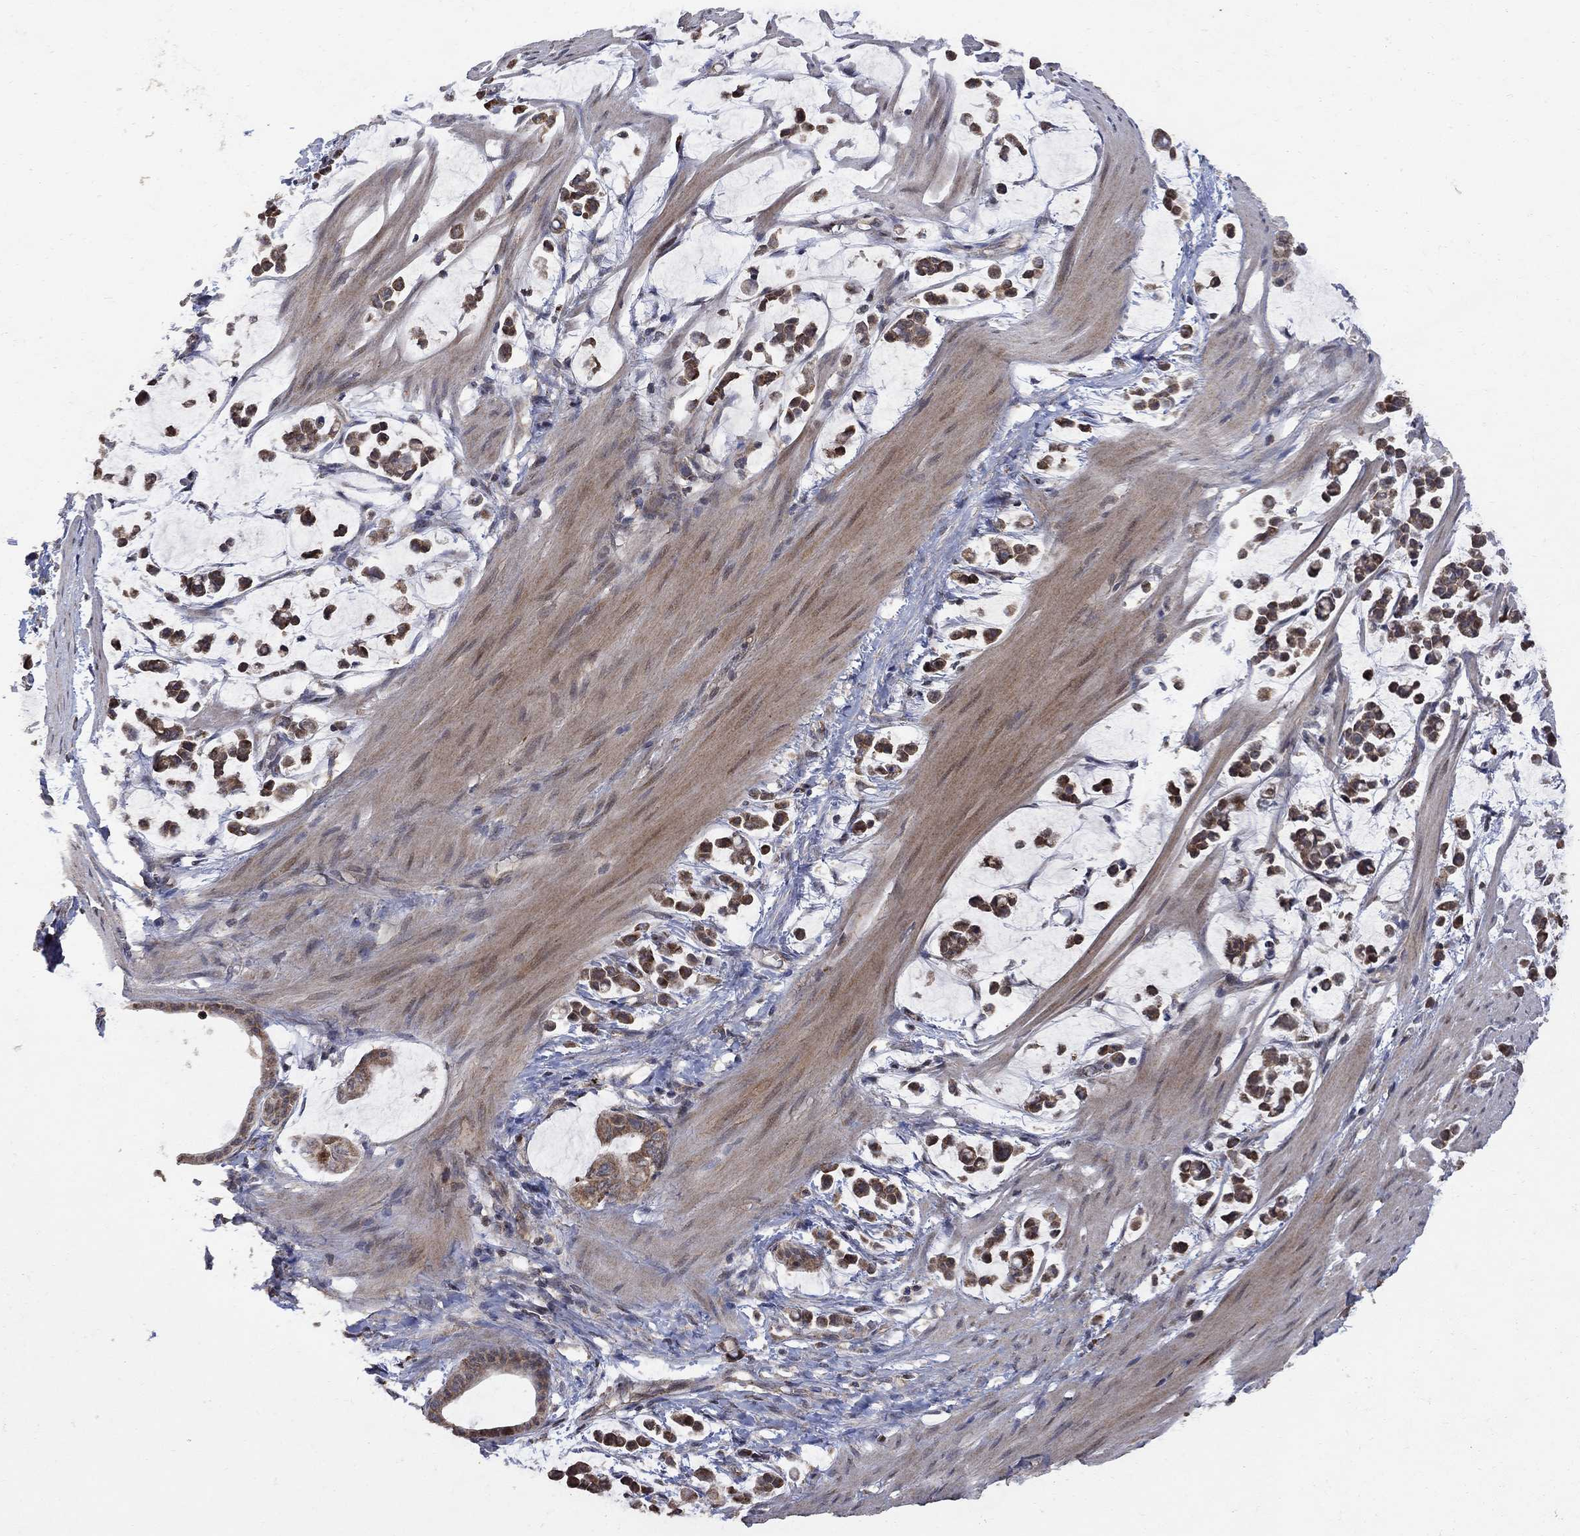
{"staining": {"intensity": "strong", "quantity": ">75%", "location": "cytoplasmic/membranous"}, "tissue": "stomach cancer", "cell_type": "Tumor cells", "image_type": "cancer", "snomed": [{"axis": "morphology", "description": "Adenocarcinoma, NOS"}, {"axis": "topography", "description": "Stomach"}], "caption": "High-power microscopy captured an IHC micrograph of stomach adenocarcinoma, revealing strong cytoplasmic/membranous positivity in about >75% of tumor cells.", "gene": "ANKRA2", "patient": {"sex": "male", "age": 82}}